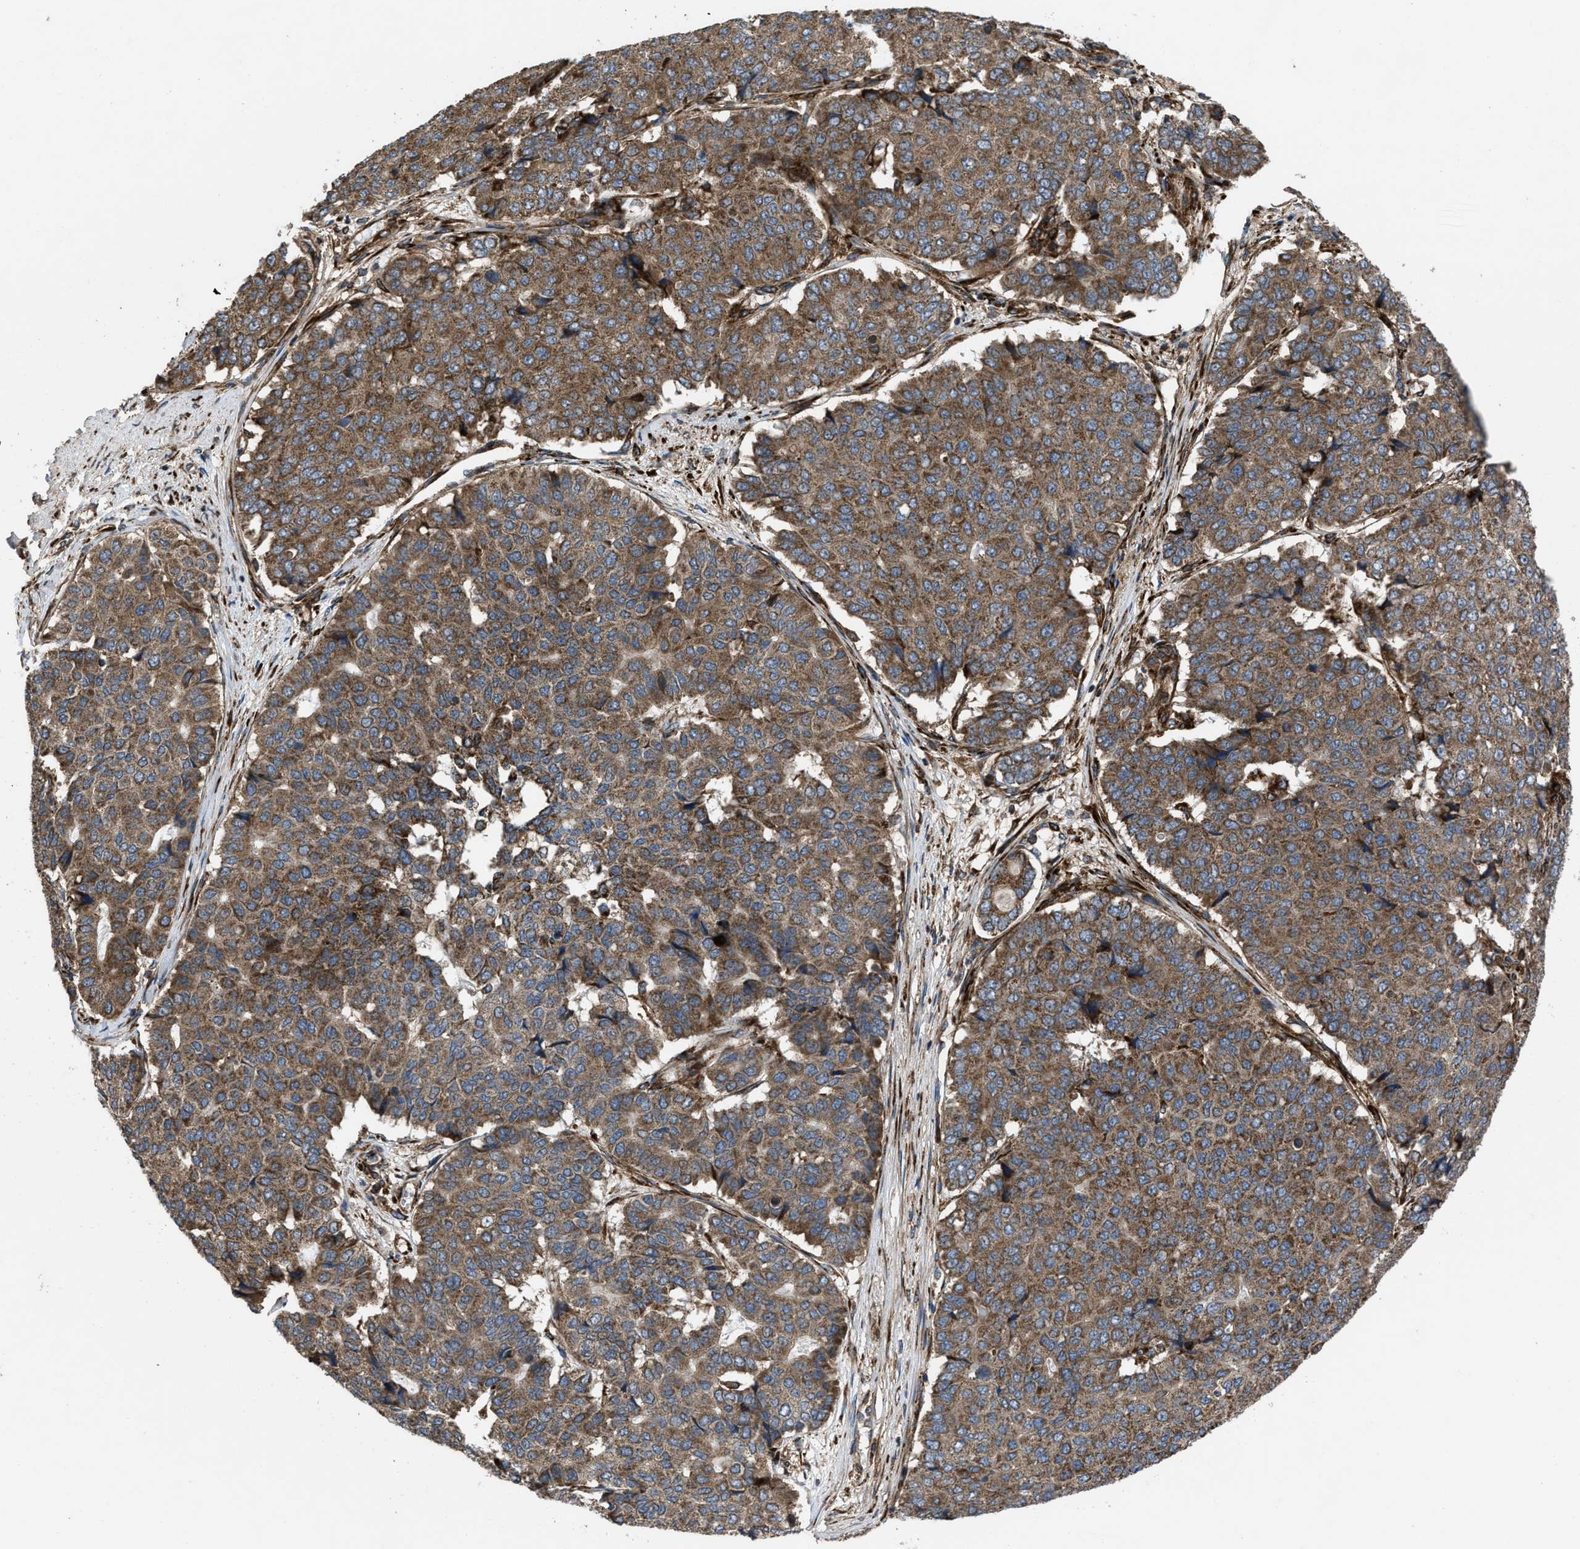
{"staining": {"intensity": "strong", "quantity": ">75%", "location": "cytoplasmic/membranous"}, "tissue": "pancreatic cancer", "cell_type": "Tumor cells", "image_type": "cancer", "snomed": [{"axis": "morphology", "description": "Adenocarcinoma, NOS"}, {"axis": "topography", "description": "Pancreas"}], "caption": "Tumor cells demonstrate strong cytoplasmic/membranous staining in about >75% of cells in pancreatic cancer (adenocarcinoma).", "gene": "PER3", "patient": {"sex": "male", "age": 50}}